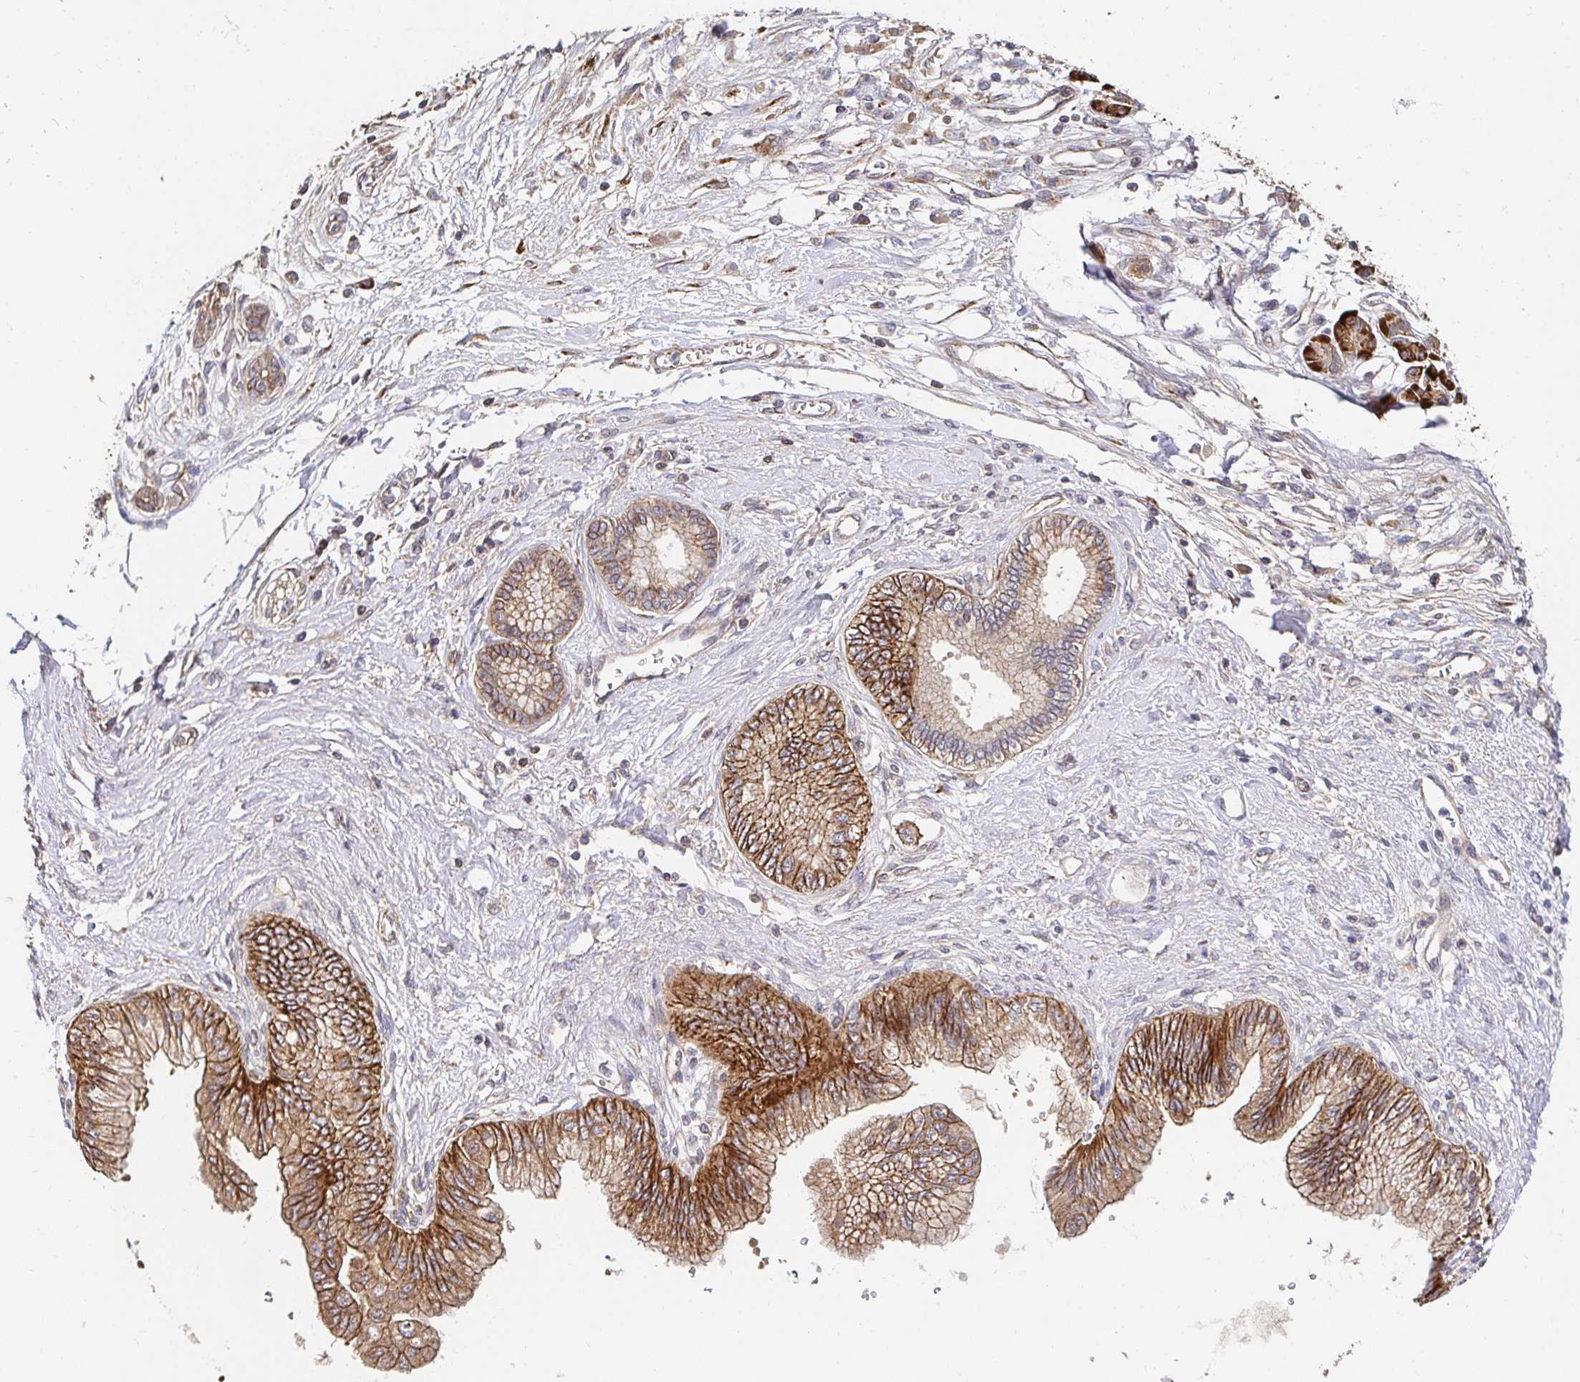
{"staining": {"intensity": "moderate", "quantity": ">75%", "location": "cytoplasmic/membranous"}, "tissue": "pancreatic cancer", "cell_type": "Tumor cells", "image_type": "cancer", "snomed": [{"axis": "morphology", "description": "Adenocarcinoma, NOS"}, {"axis": "topography", "description": "Pancreas"}], "caption": "Tumor cells reveal moderate cytoplasmic/membranous positivity in approximately >75% of cells in pancreatic adenocarcinoma. Immunohistochemistry stains the protein in brown and the nuclei are stained blue.", "gene": "APBB1", "patient": {"sex": "female", "age": 77}}